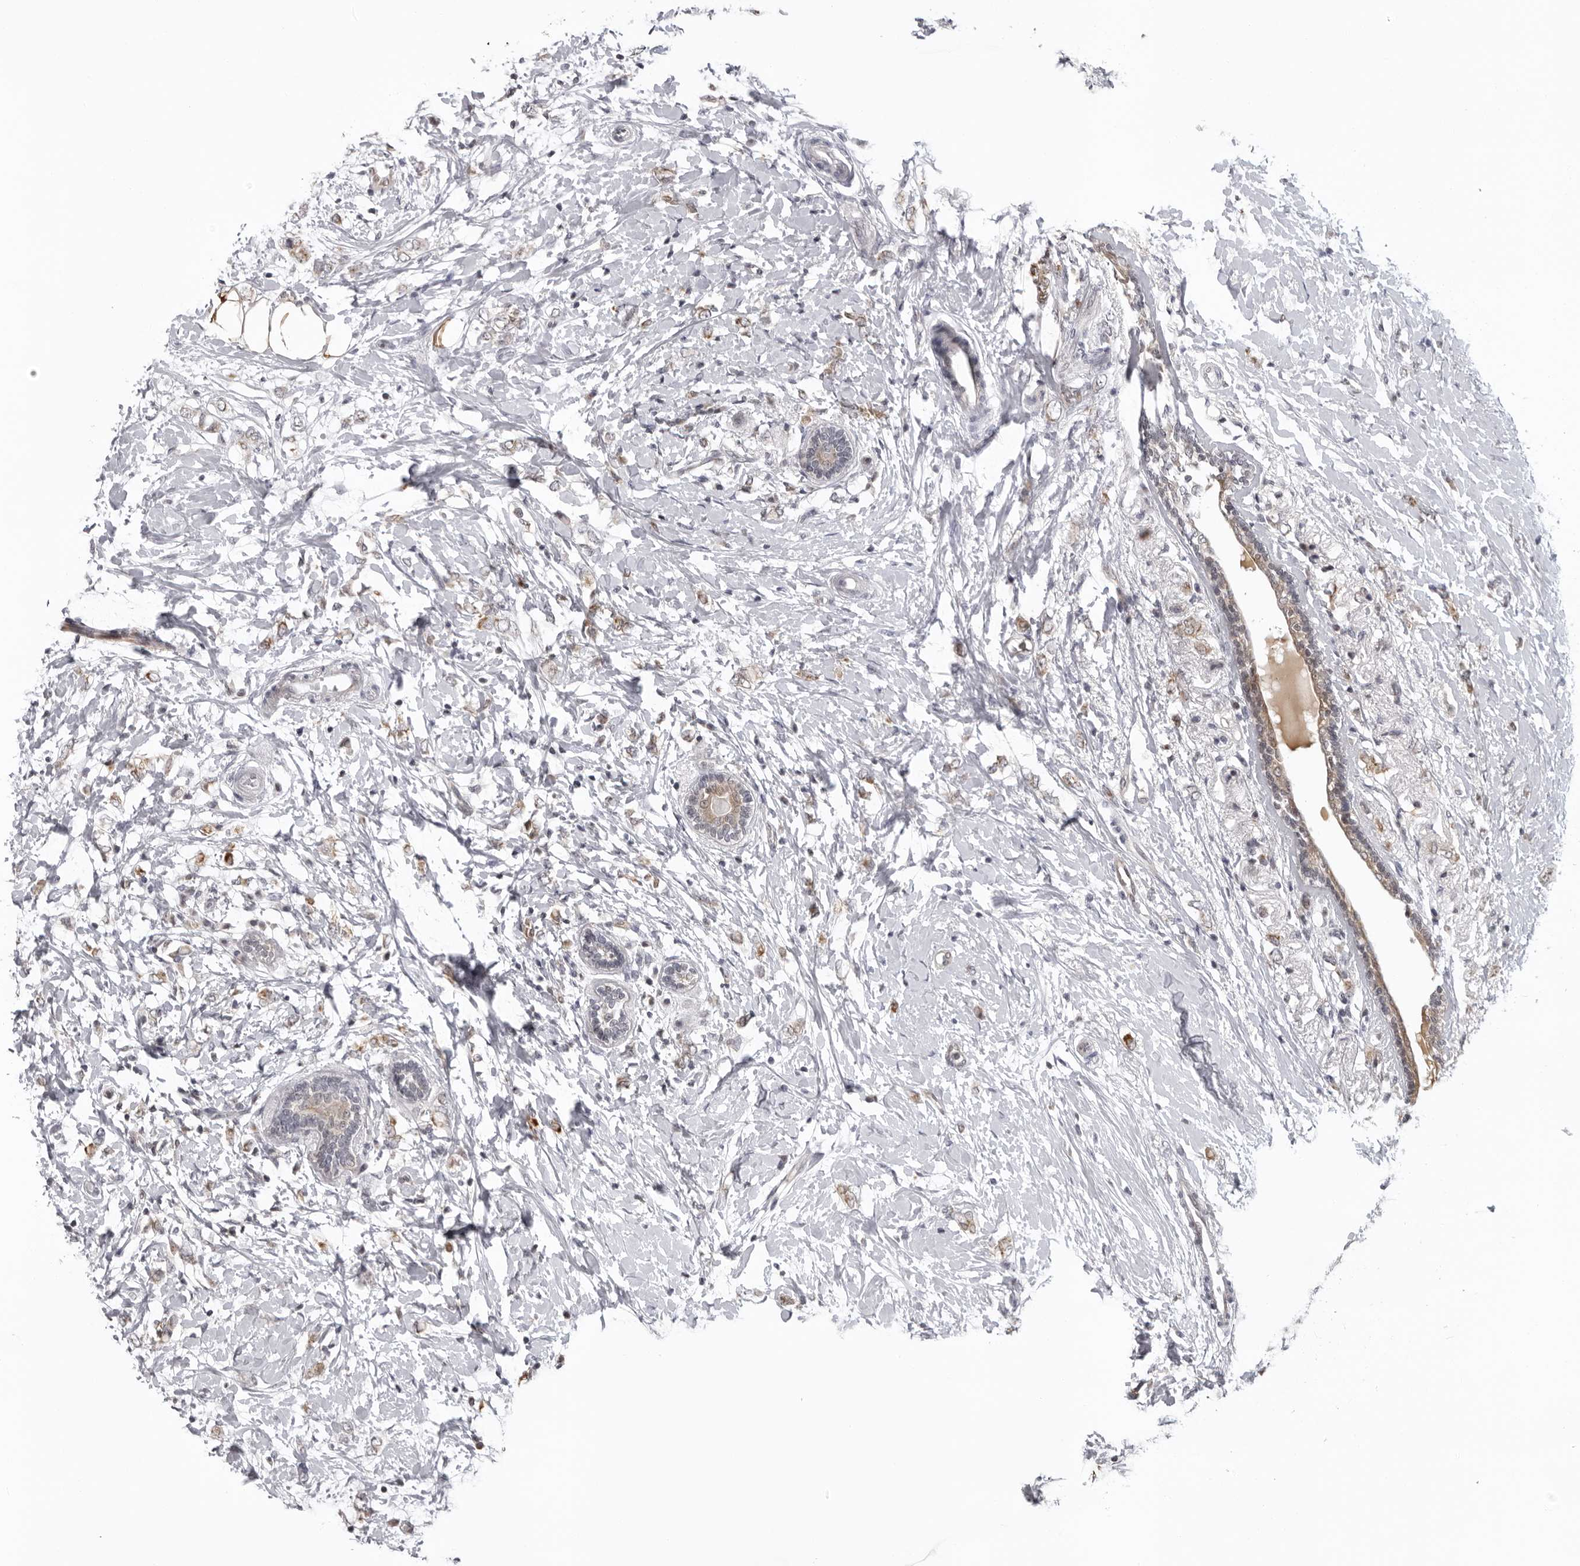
{"staining": {"intensity": "weak", "quantity": "25%-75%", "location": "cytoplasmic/membranous"}, "tissue": "breast cancer", "cell_type": "Tumor cells", "image_type": "cancer", "snomed": [{"axis": "morphology", "description": "Normal tissue, NOS"}, {"axis": "morphology", "description": "Lobular carcinoma"}, {"axis": "topography", "description": "Breast"}], "caption": "Lobular carcinoma (breast) stained with DAB (3,3'-diaminobenzidine) immunohistochemistry demonstrates low levels of weak cytoplasmic/membranous staining in approximately 25%-75% of tumor cells. The protein of interest is stained brown, and the nuclei are stained in blue (DAB IHC with brightfield microscopy, high magnification).", "gene": "MRPS15", "patient": {"sex": "female", "age": 47}}